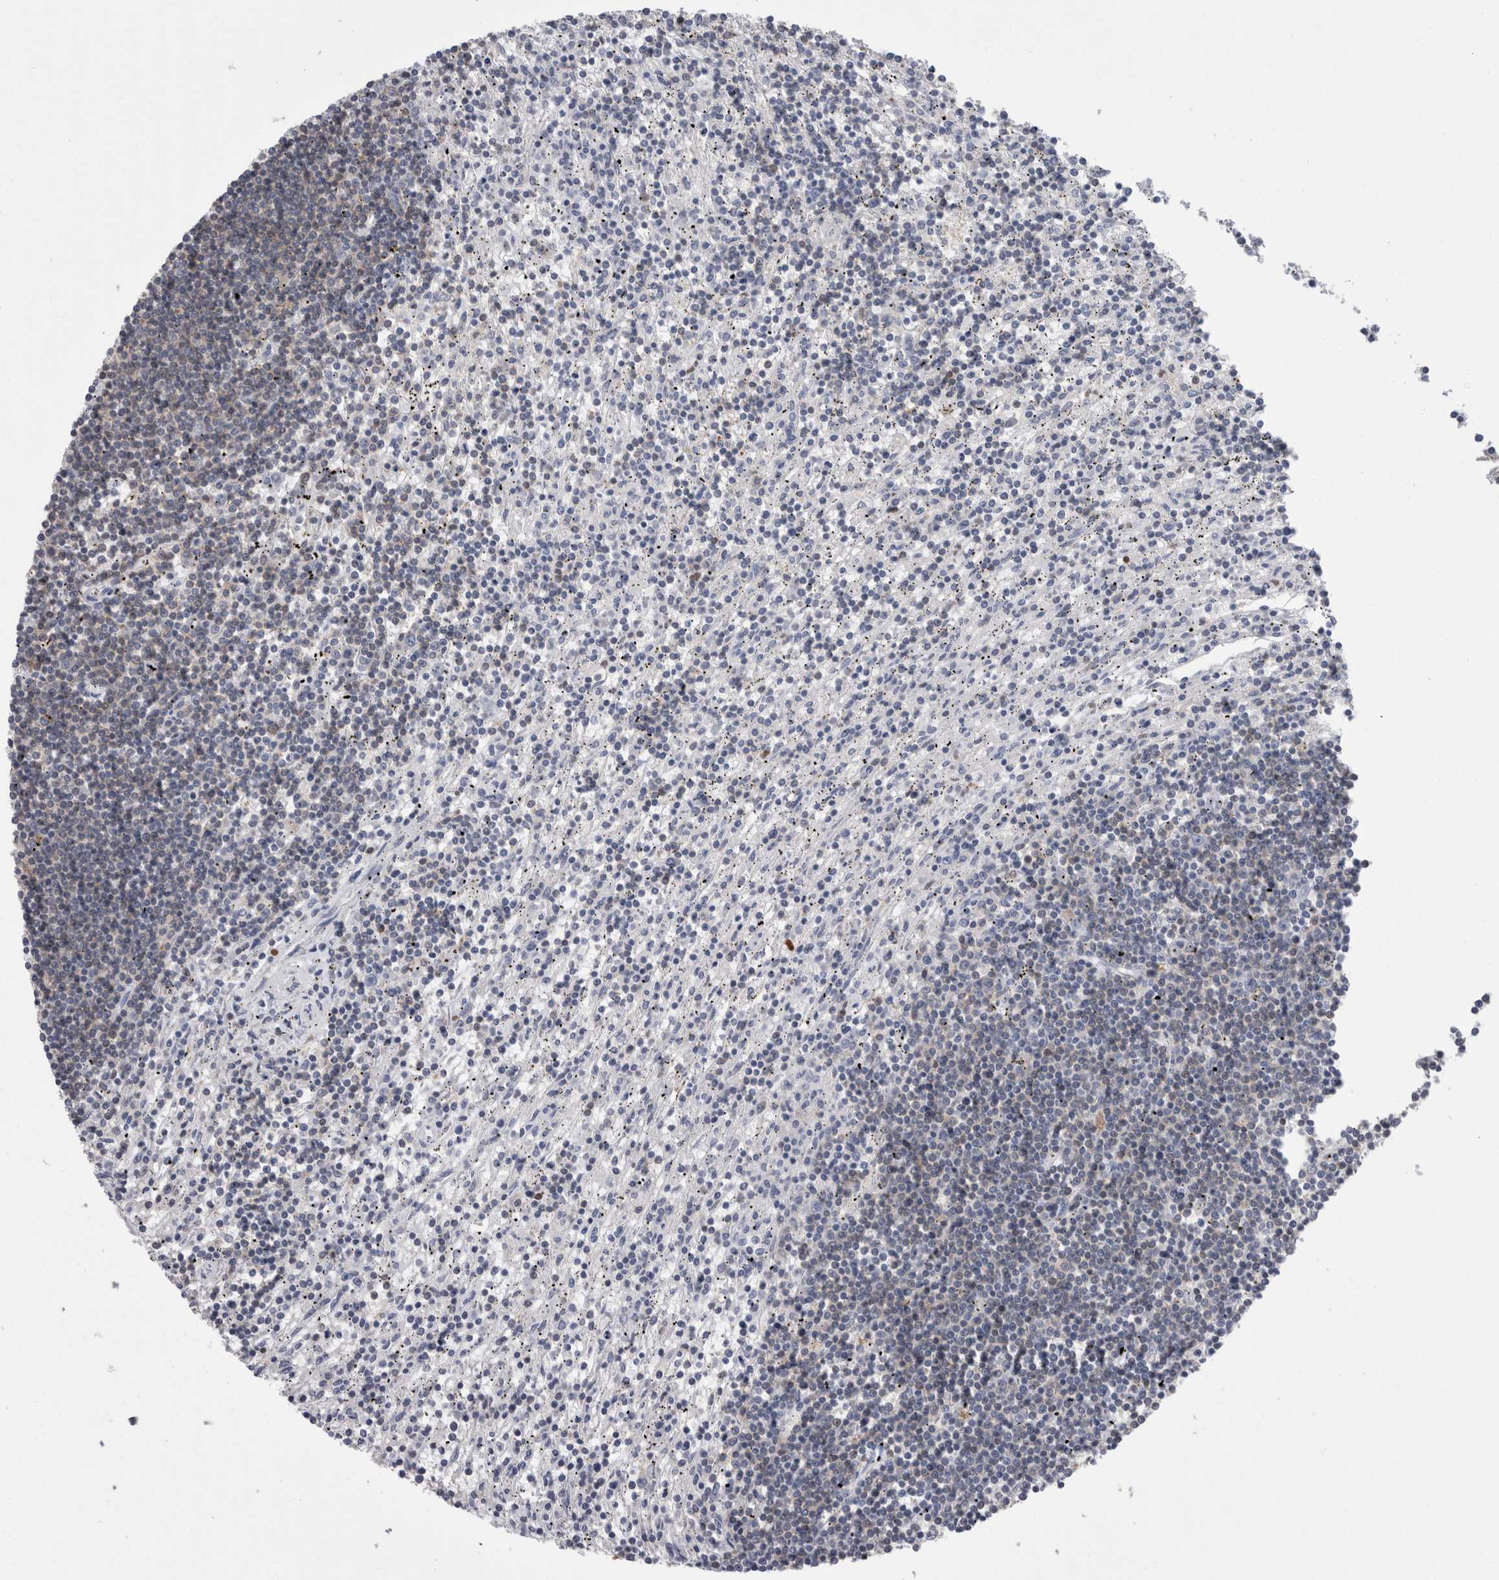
{"staining": {"intensity": "negative", "quantity": "none", "location": "none"}, "tissue": "lymphoma", "cell_type": "Tumor cells", "image_type": "cancer", "snomed": [{"axis": "morphology", "description": "Malignant lymphoma, non-Hodgkin's type, Low grade"}, {"axis": "topography", "description": "Spleen"}], "caption": "Immunohistochemistry (IHC) photomicrograph of neoplastic tissue: human lymphoma stained with DAB displays no significant protein staining in tumor cells.", "gene": "DCTN6", "patient": {"sex": "male", "age": 76}}